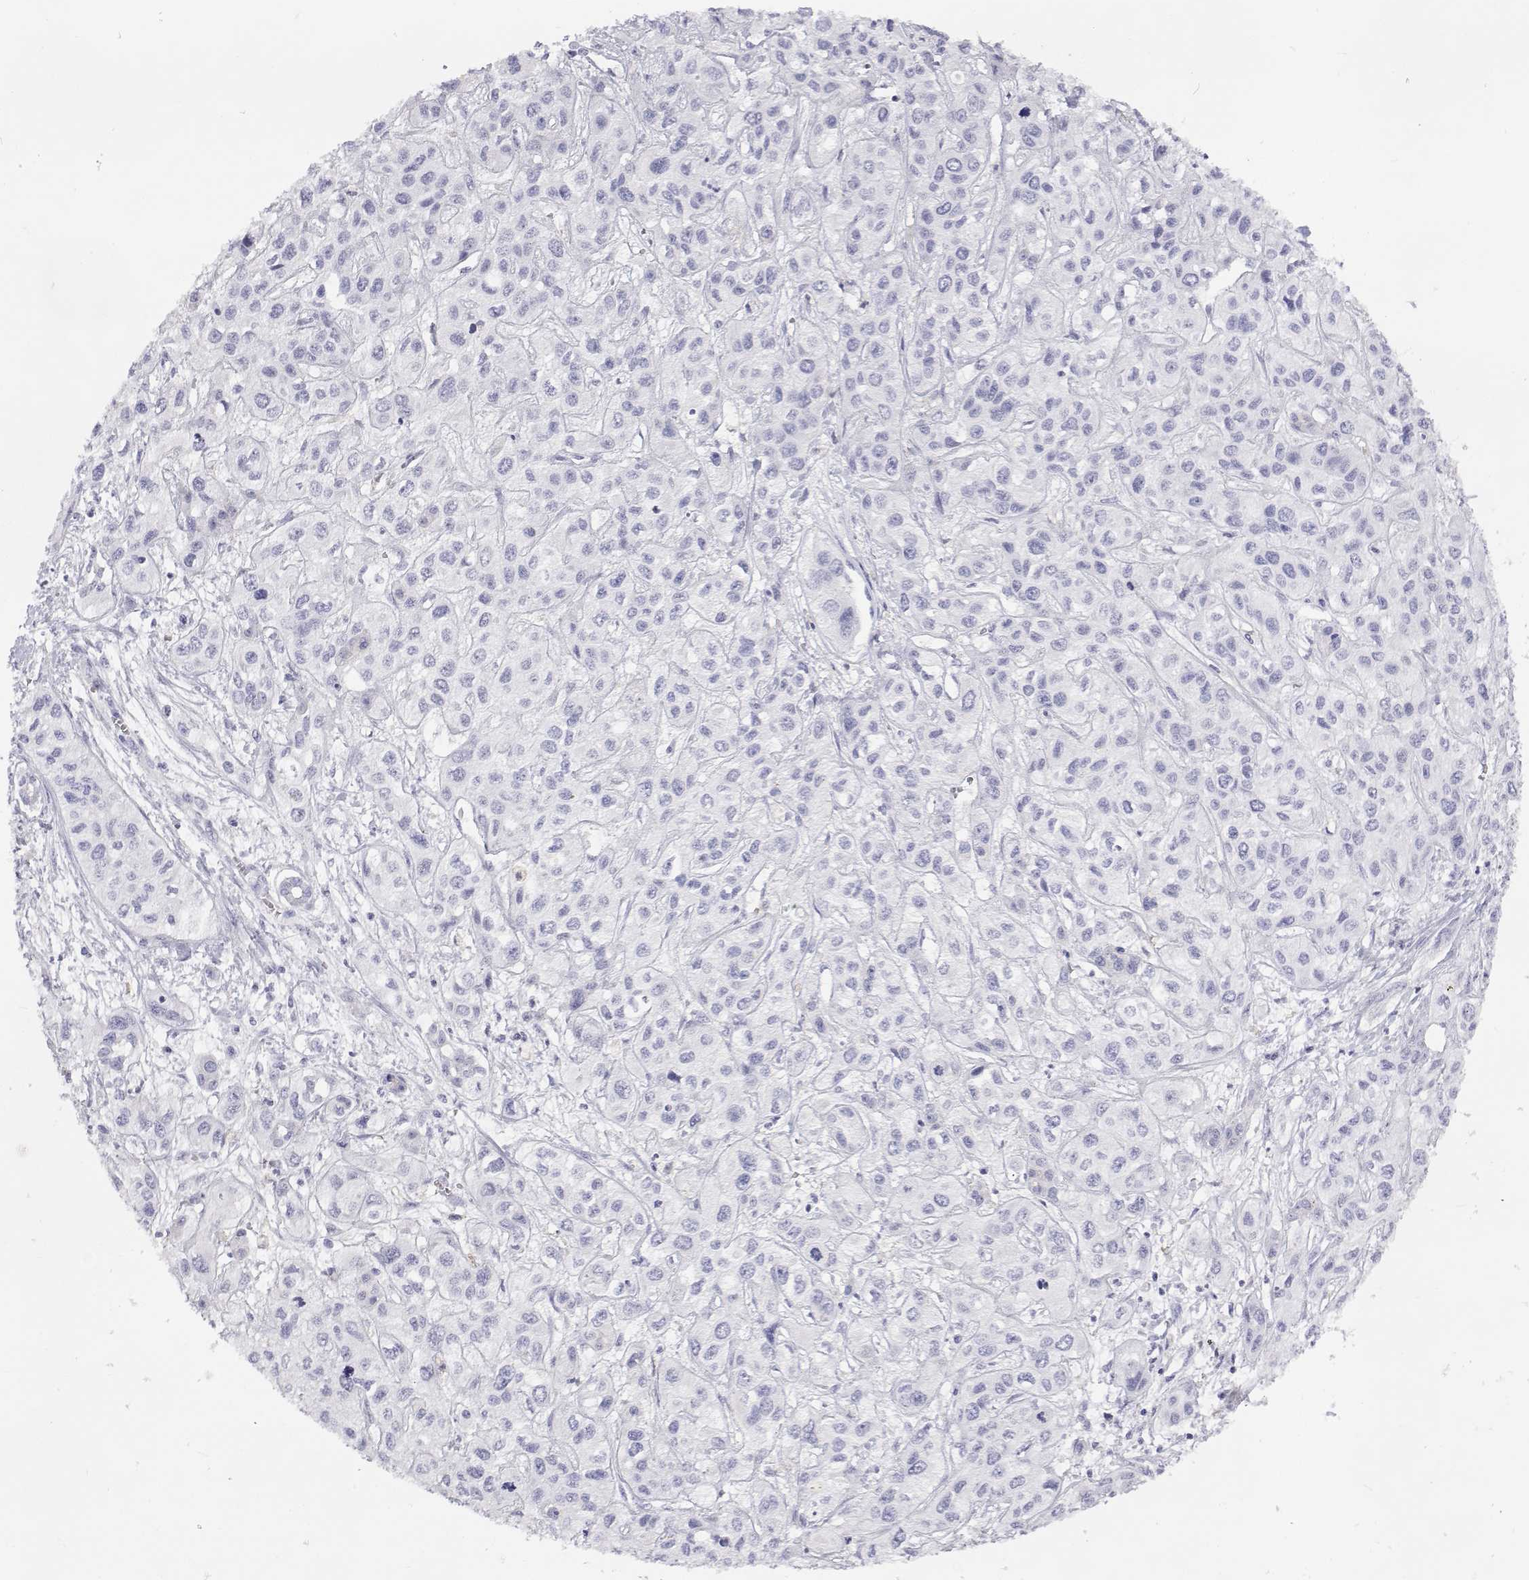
{"staining": {"intensity": "negative", "quantity": "none", "location": "none"}, "tissue": "liver cancer", "cell_type": "Tumor cells", "image_type": "cancer", "snomed": [{"axis": "morphology", "description": "Cholangiocarcinoma"}, {"axis": "topography", "description": "Liver"}], "caption": "This photomicrograph is of liver cancer stained with immunohistochemistry (IHC) to label a protein in brown with the nuclei are counter-stained blue. There is no expression in tumor cells.", "gene": "ANKRD65", "patient": {"sex": "female", "age": 66}}